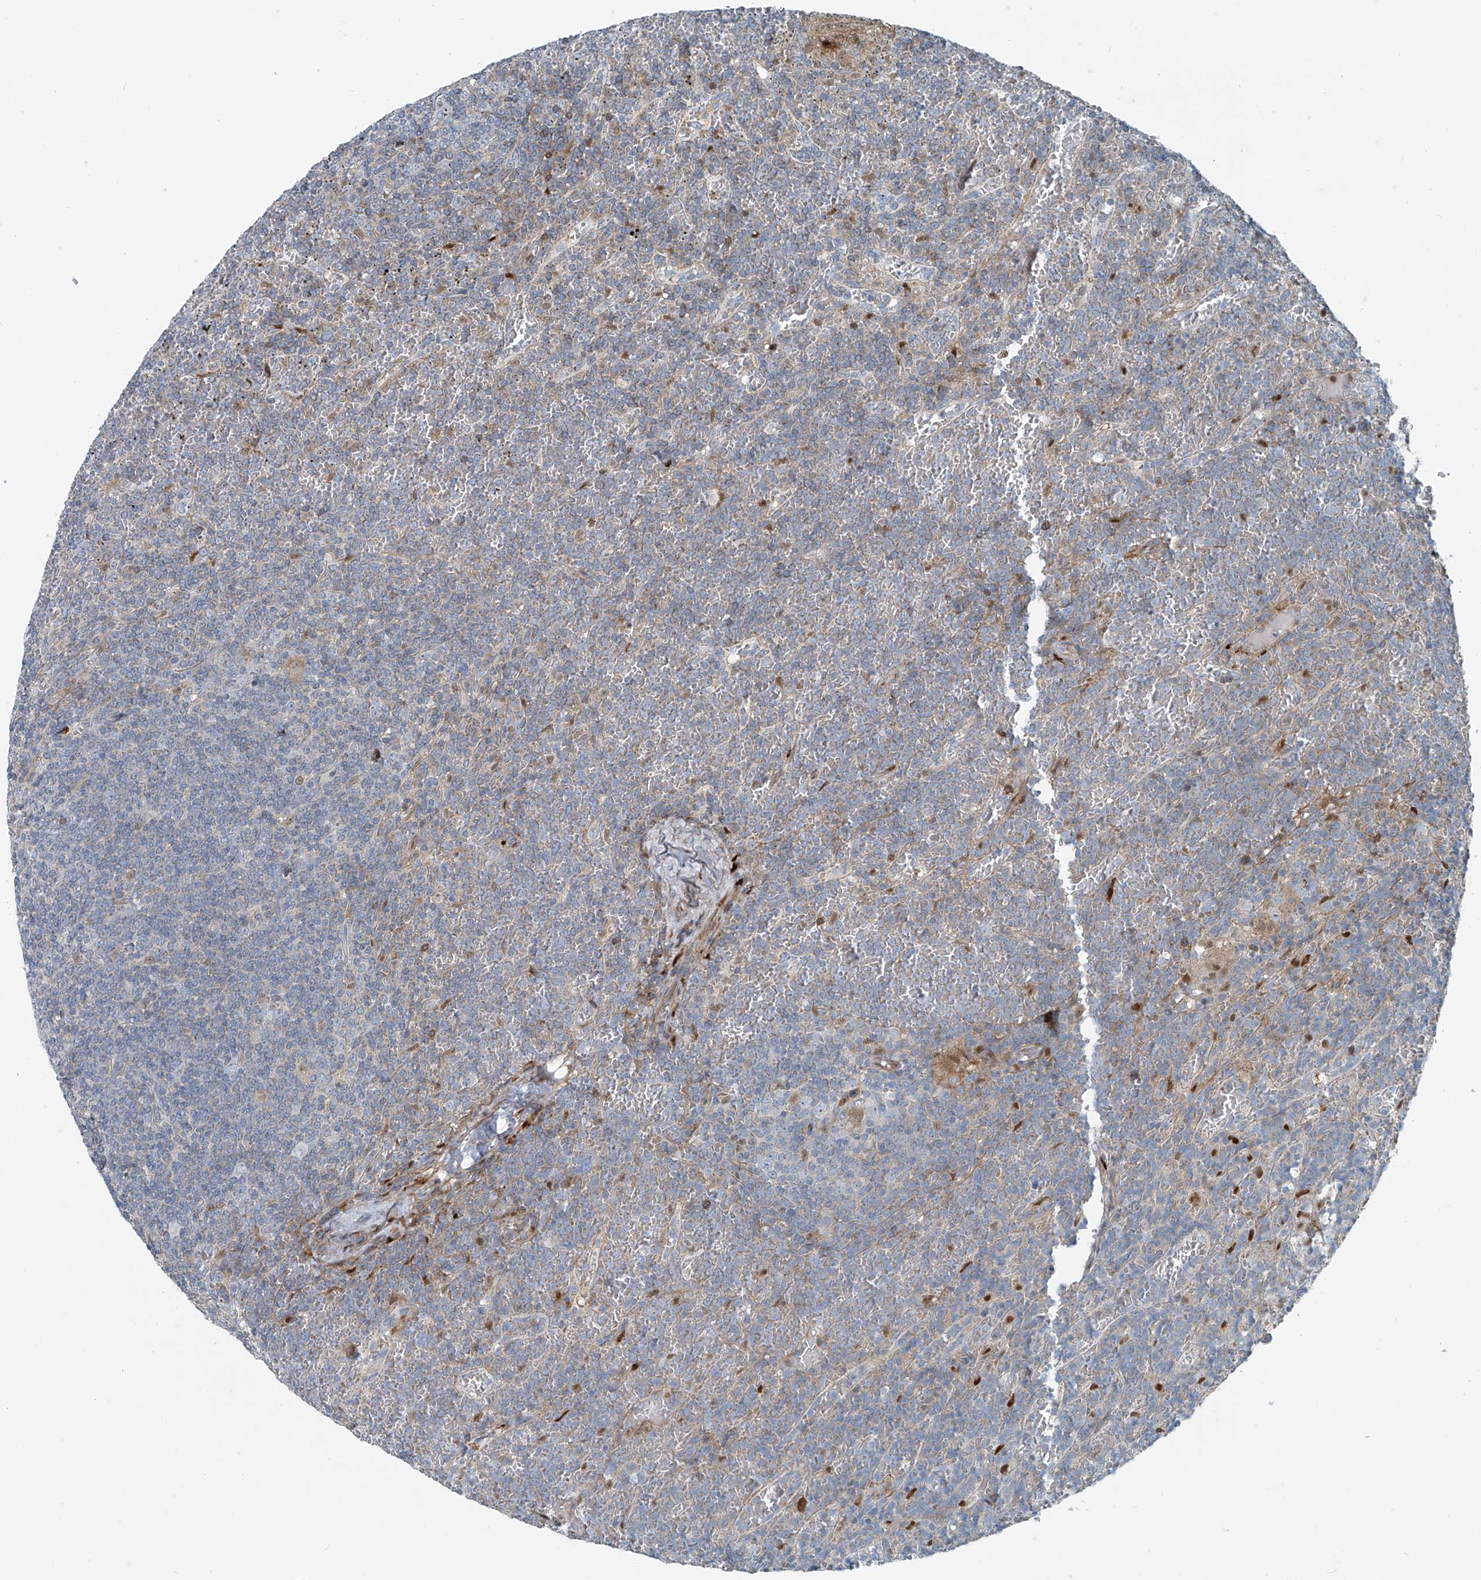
{"staining": {"intensity": "negative", "quantity": "none", "location": "none"}, "tissue": "lymphoma", "cell_type": "Tumor cells", "image_type": "cancer", "snomed": [{"axis": "morphology", "description": "Malignant lymphoma, non-Hodgkin's type, Low grade"}, {"axis": "topography", "description": "Spleen"}], "caption": "IHC image of human lymphoma stained for a protein (brown), which reveals no positivity in tumor cells.", "gene": "PPCS", "patient": {"sex": "female", "age": 19}}